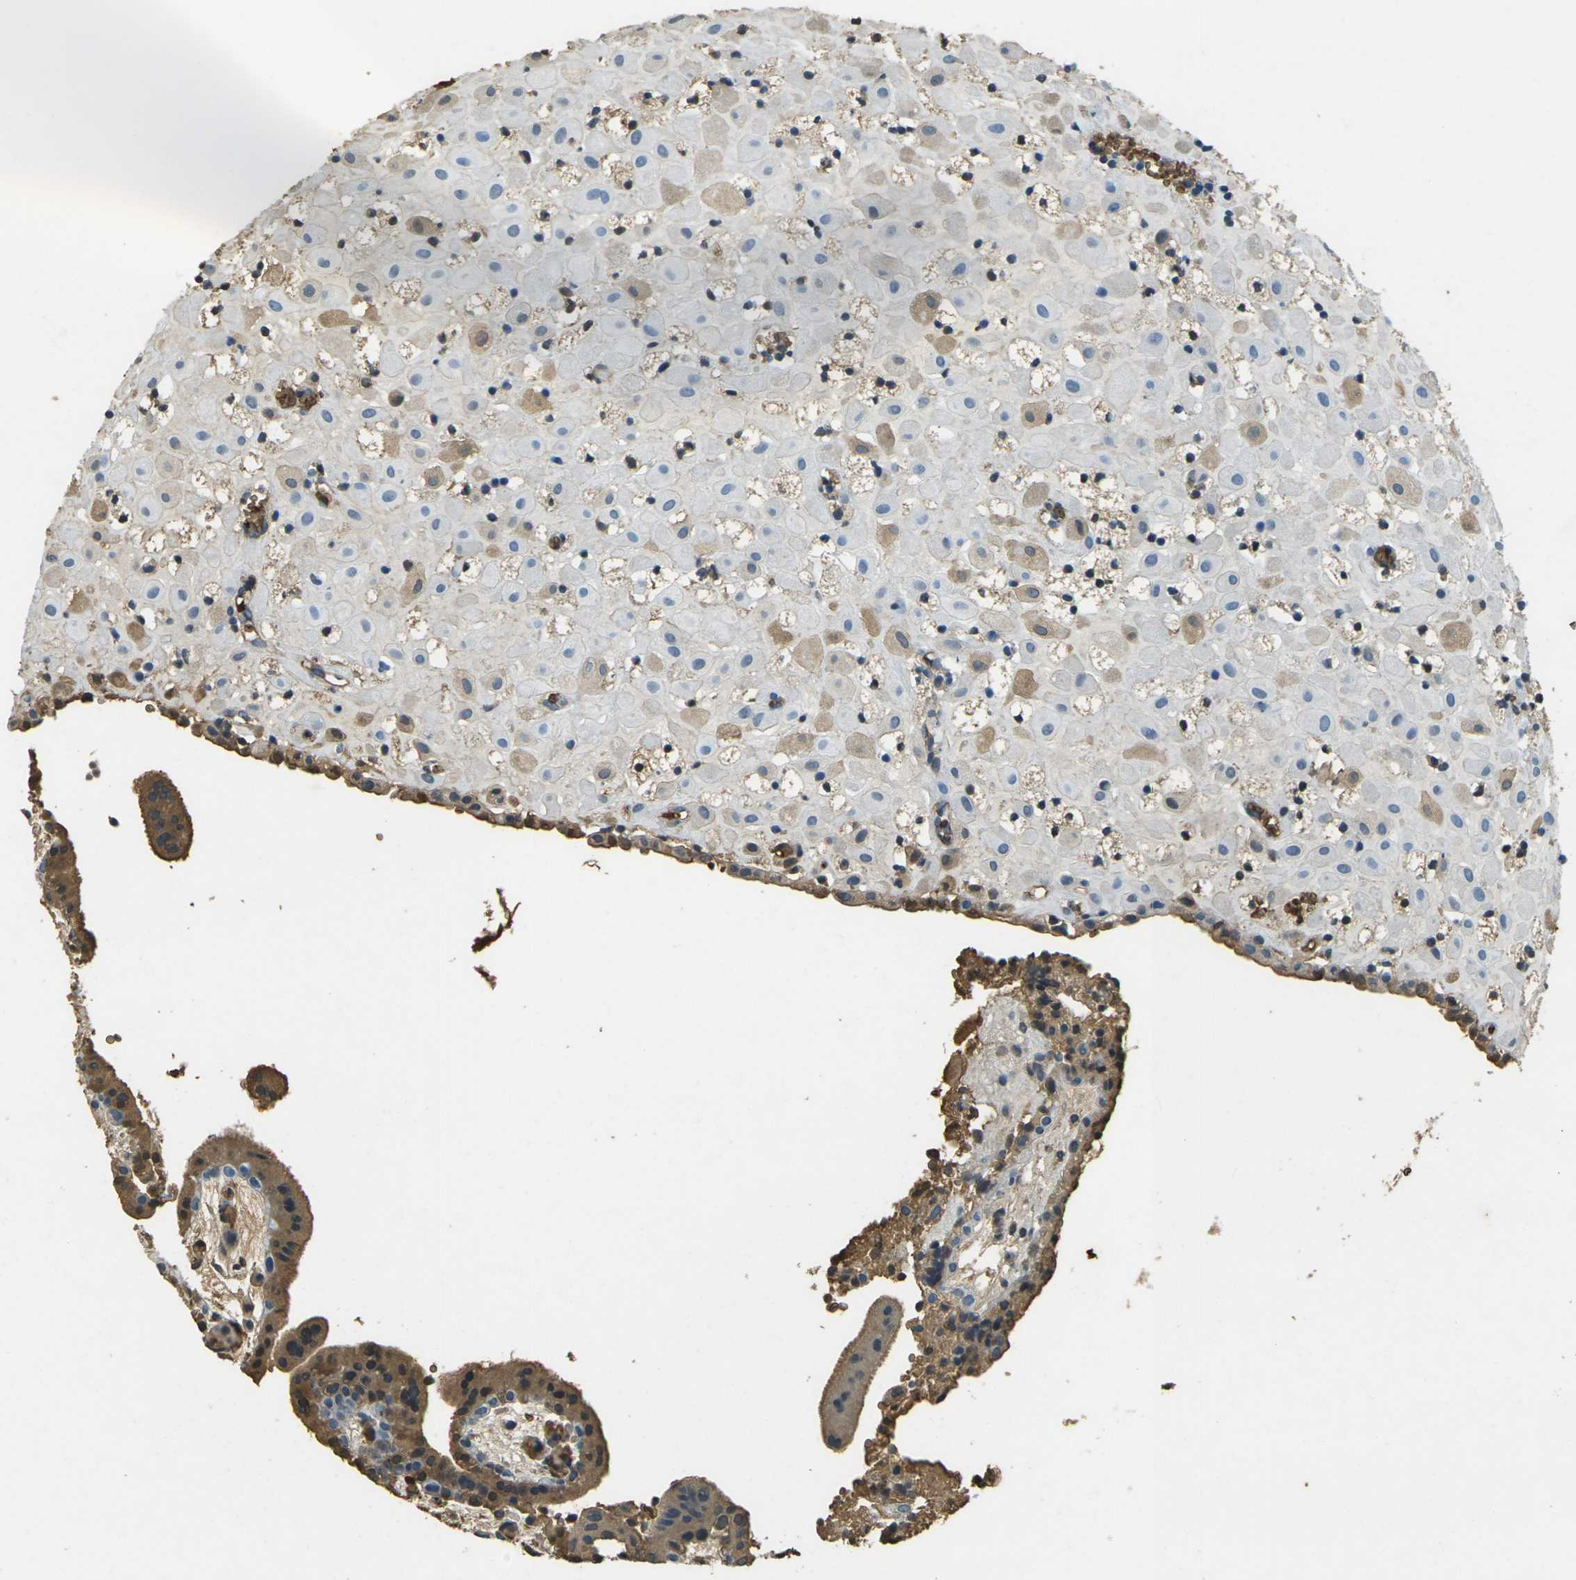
{"staining": {"intensity": "moderate", "quantity": "<25%", "location": "cytoplasmic/membranous"}, "tissue": "placenta", "cell_type": "Decidual cells", "image_type": "normal", "snomed": [{"axis": "morphology", "description": "Normal tissue, NOS"}, {"axis": "topography", "description": "Placenta"}], "caption": "An immunohistochemistry (IHC) micrograph of unremarkable tissue is shown. Protein staining in brown labels moderate cytoplasmic/membranous positivity in placenta within decidual cells. Using DAB (brown) and hematoxylin (blue) stains, captured at high magnification using brightfield microscopy.", "gene": "HBB", "patient": {"sex": "female", "age": 18}}